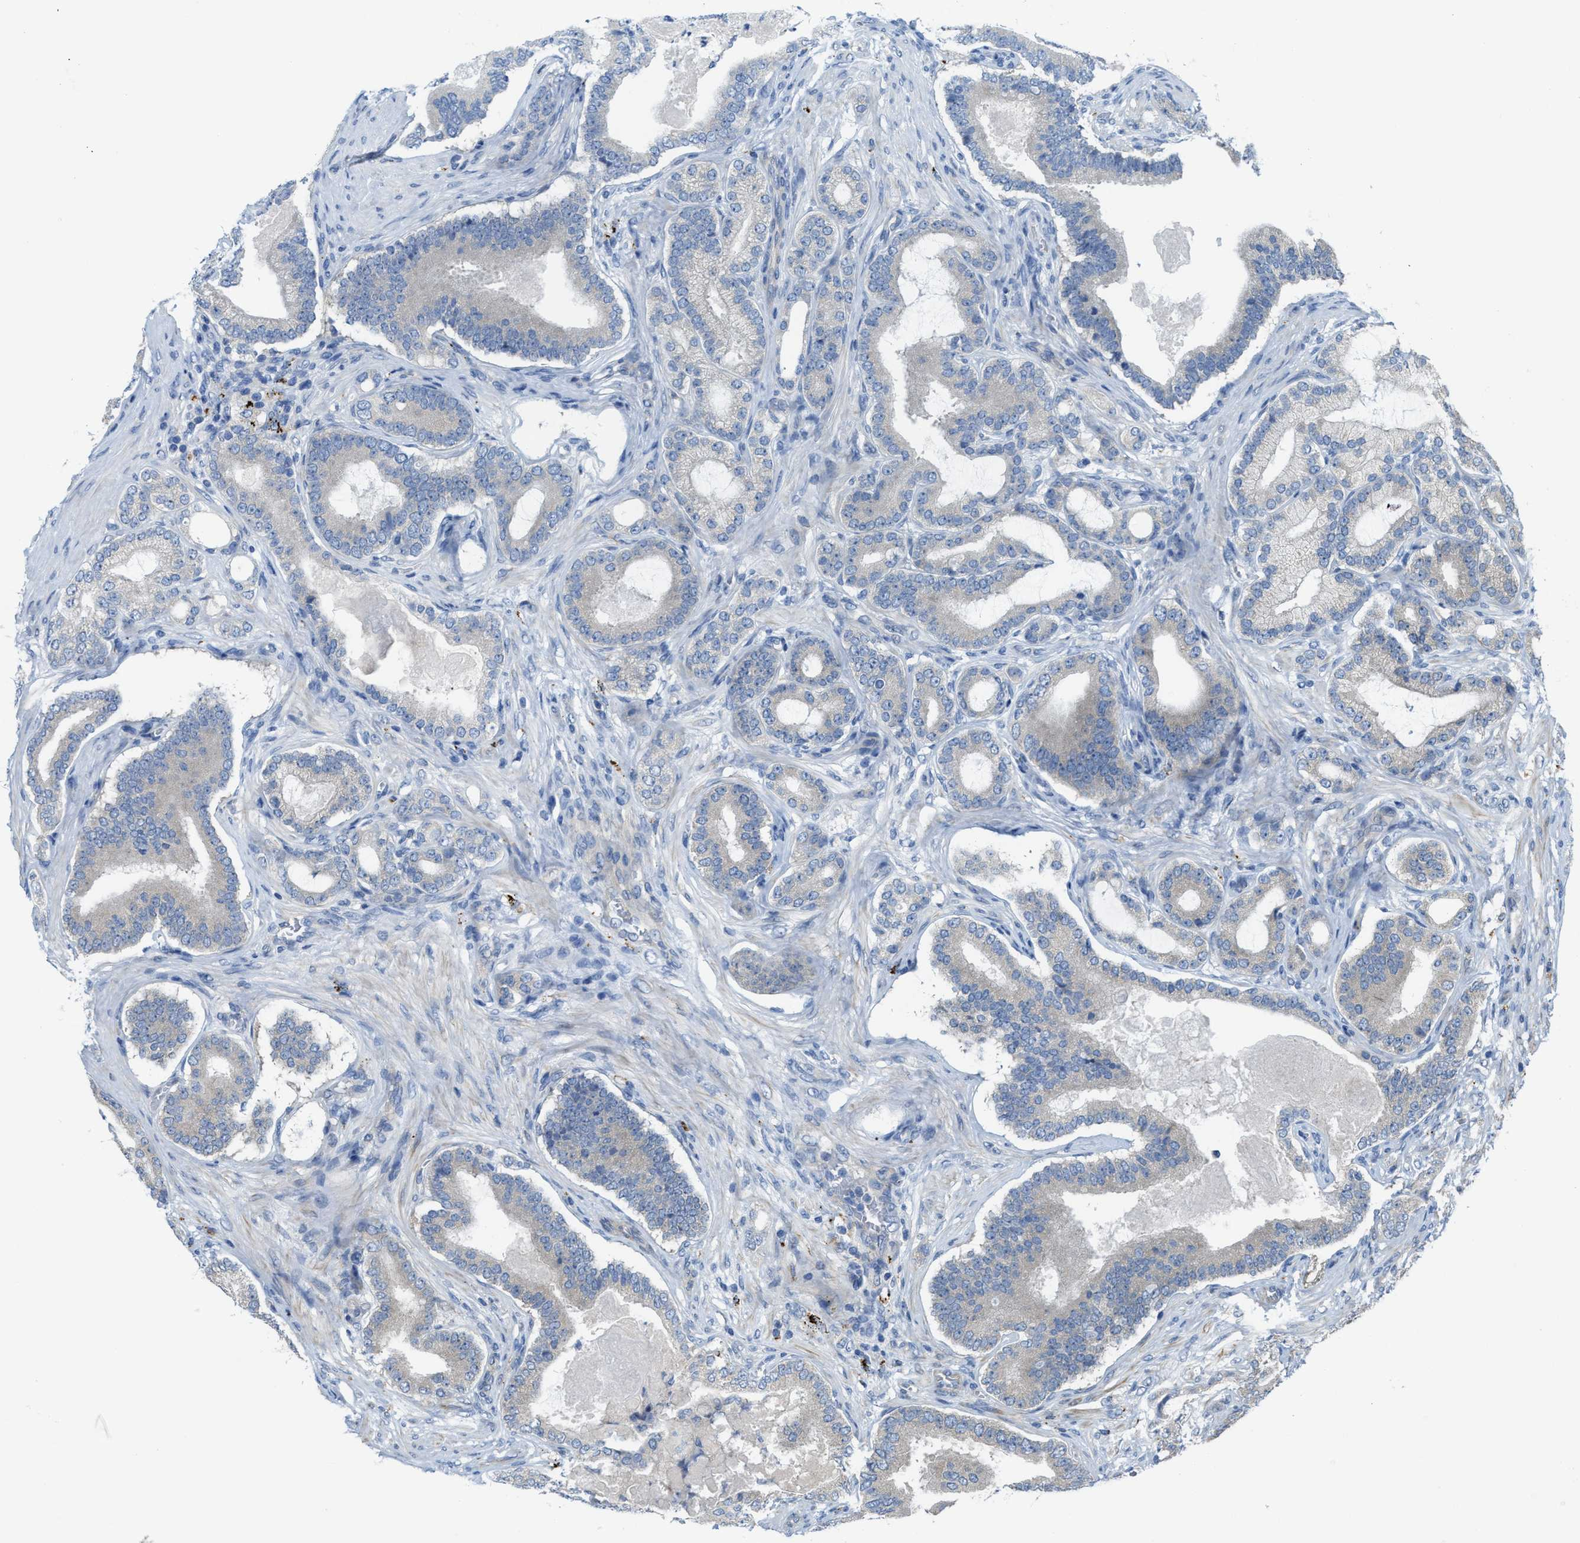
{"staining": {"intensity": "negative", "quantity": "none", "location": "none"}, "tissue": "prostate cancer", "cell_type": "Tumor cells", "image_type": "cancer", "snomed": [{"axis": "morphology", "description": "Adenocarcinoma, High grade"}, {"axis": "topography", "description": "Prostate"}], "caption": "DAB (3,3'-diaminobenzidine) immunohistochemical staining of high-grade adenocarcinoma (prostate) displays no significant expression in tumor cells.", "gene": "KLHDC10", "patient": {"sex": "male", "age": 60}}